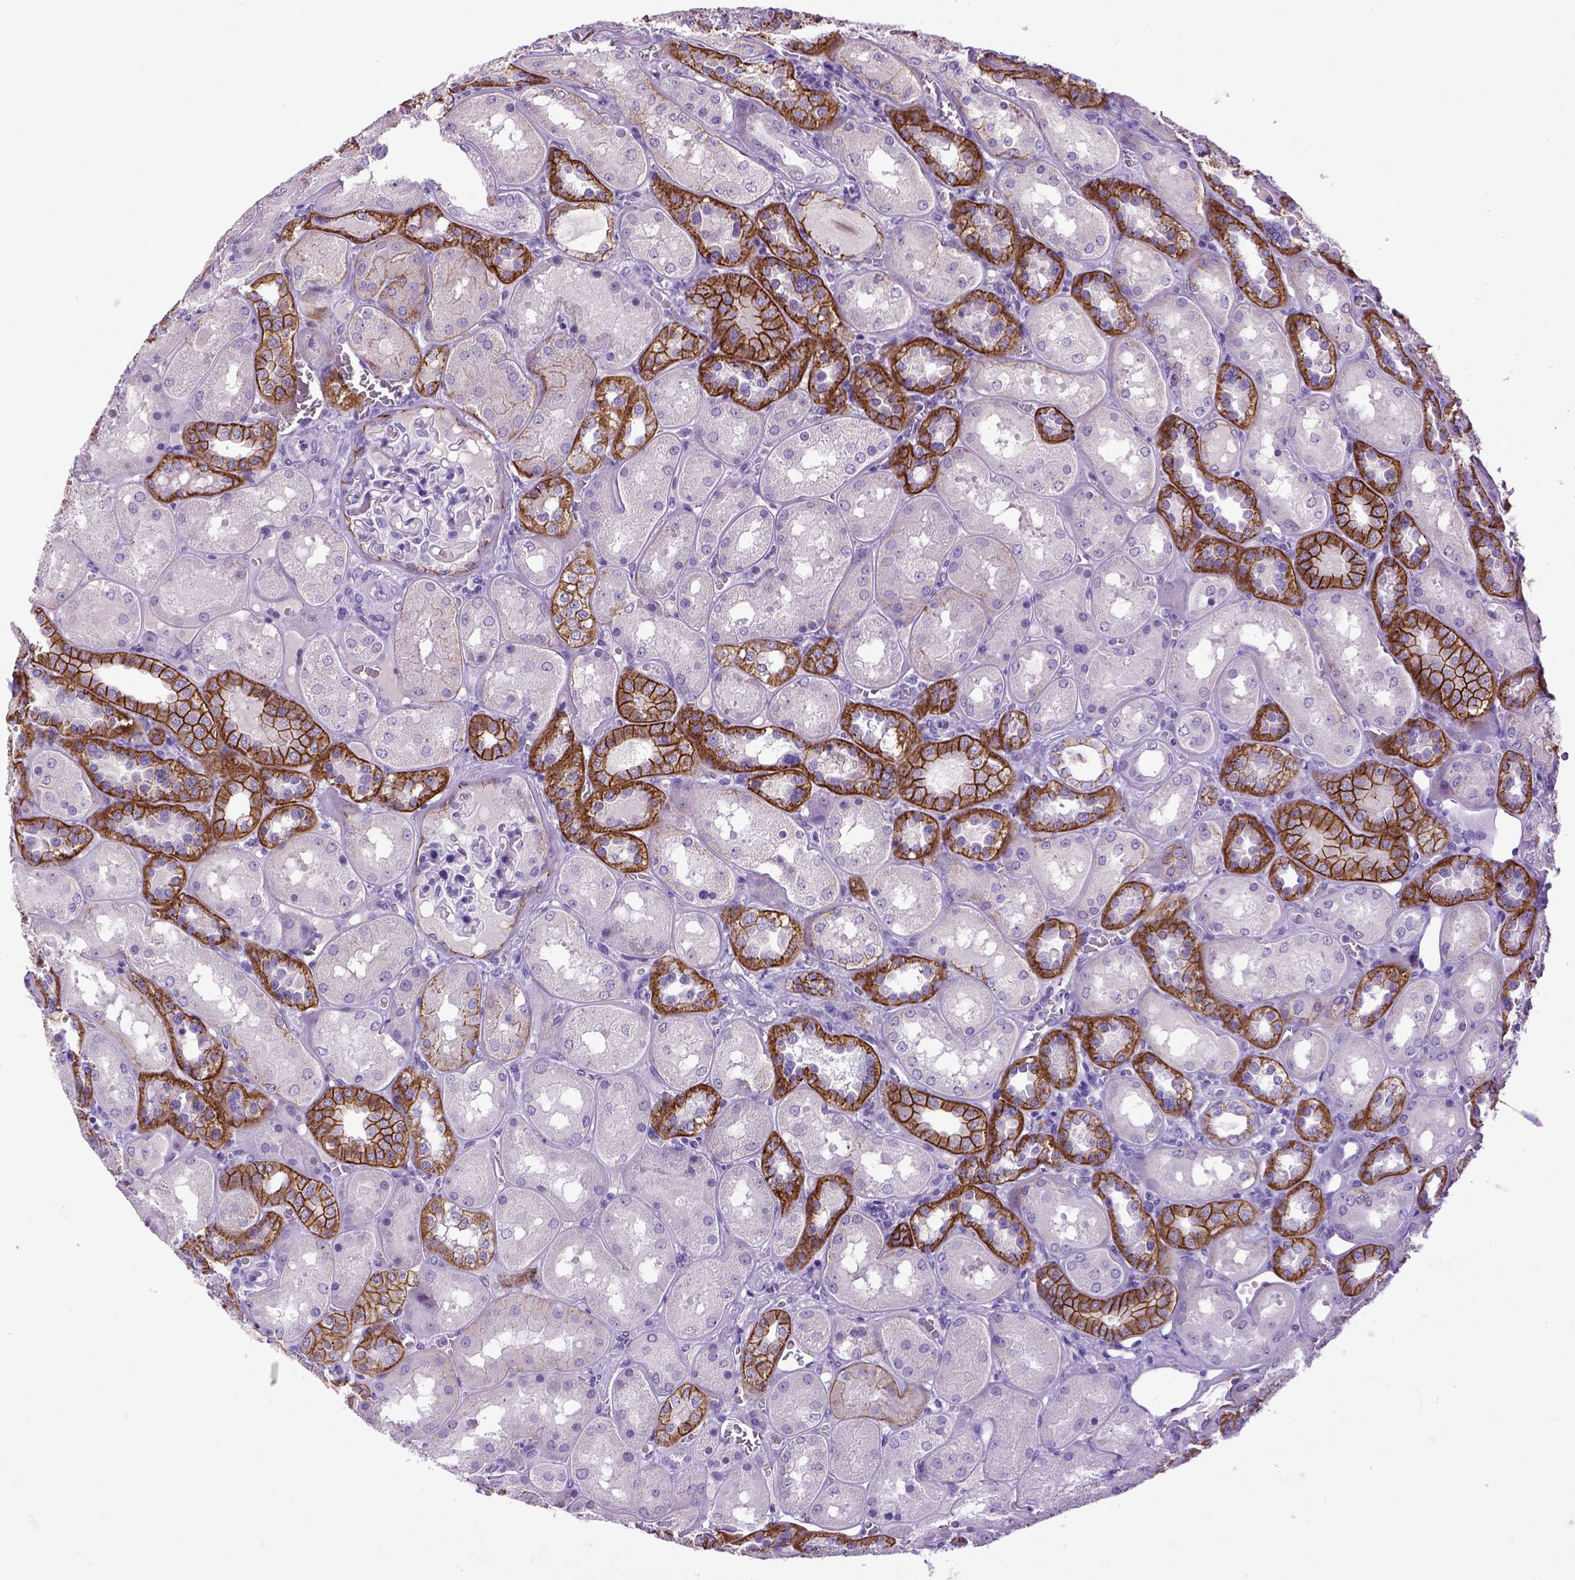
{"staining": {"intensity": "negative", "quantity": "none", "location": "none"}, "tissue": "kidney", "cell_type": "Cells in glomeruli", "image_type": "normal", "snomed": [{"axis": "morphology", "description": "Normal tissue, NOS"}, {"axis": "topography", "description": "Kidney"}], "caption": "Immunohistochemical staining of benign human kidney demonstrates no significant staining in cells in glomeruli. Brightfield microscopy of immunohistochemistry (IHC) stained with DAB (brown) and hematoxylin (blue), captured at high magnification.", "gene": "CDH1", "patient": {"sex": "male", "age": 73}}